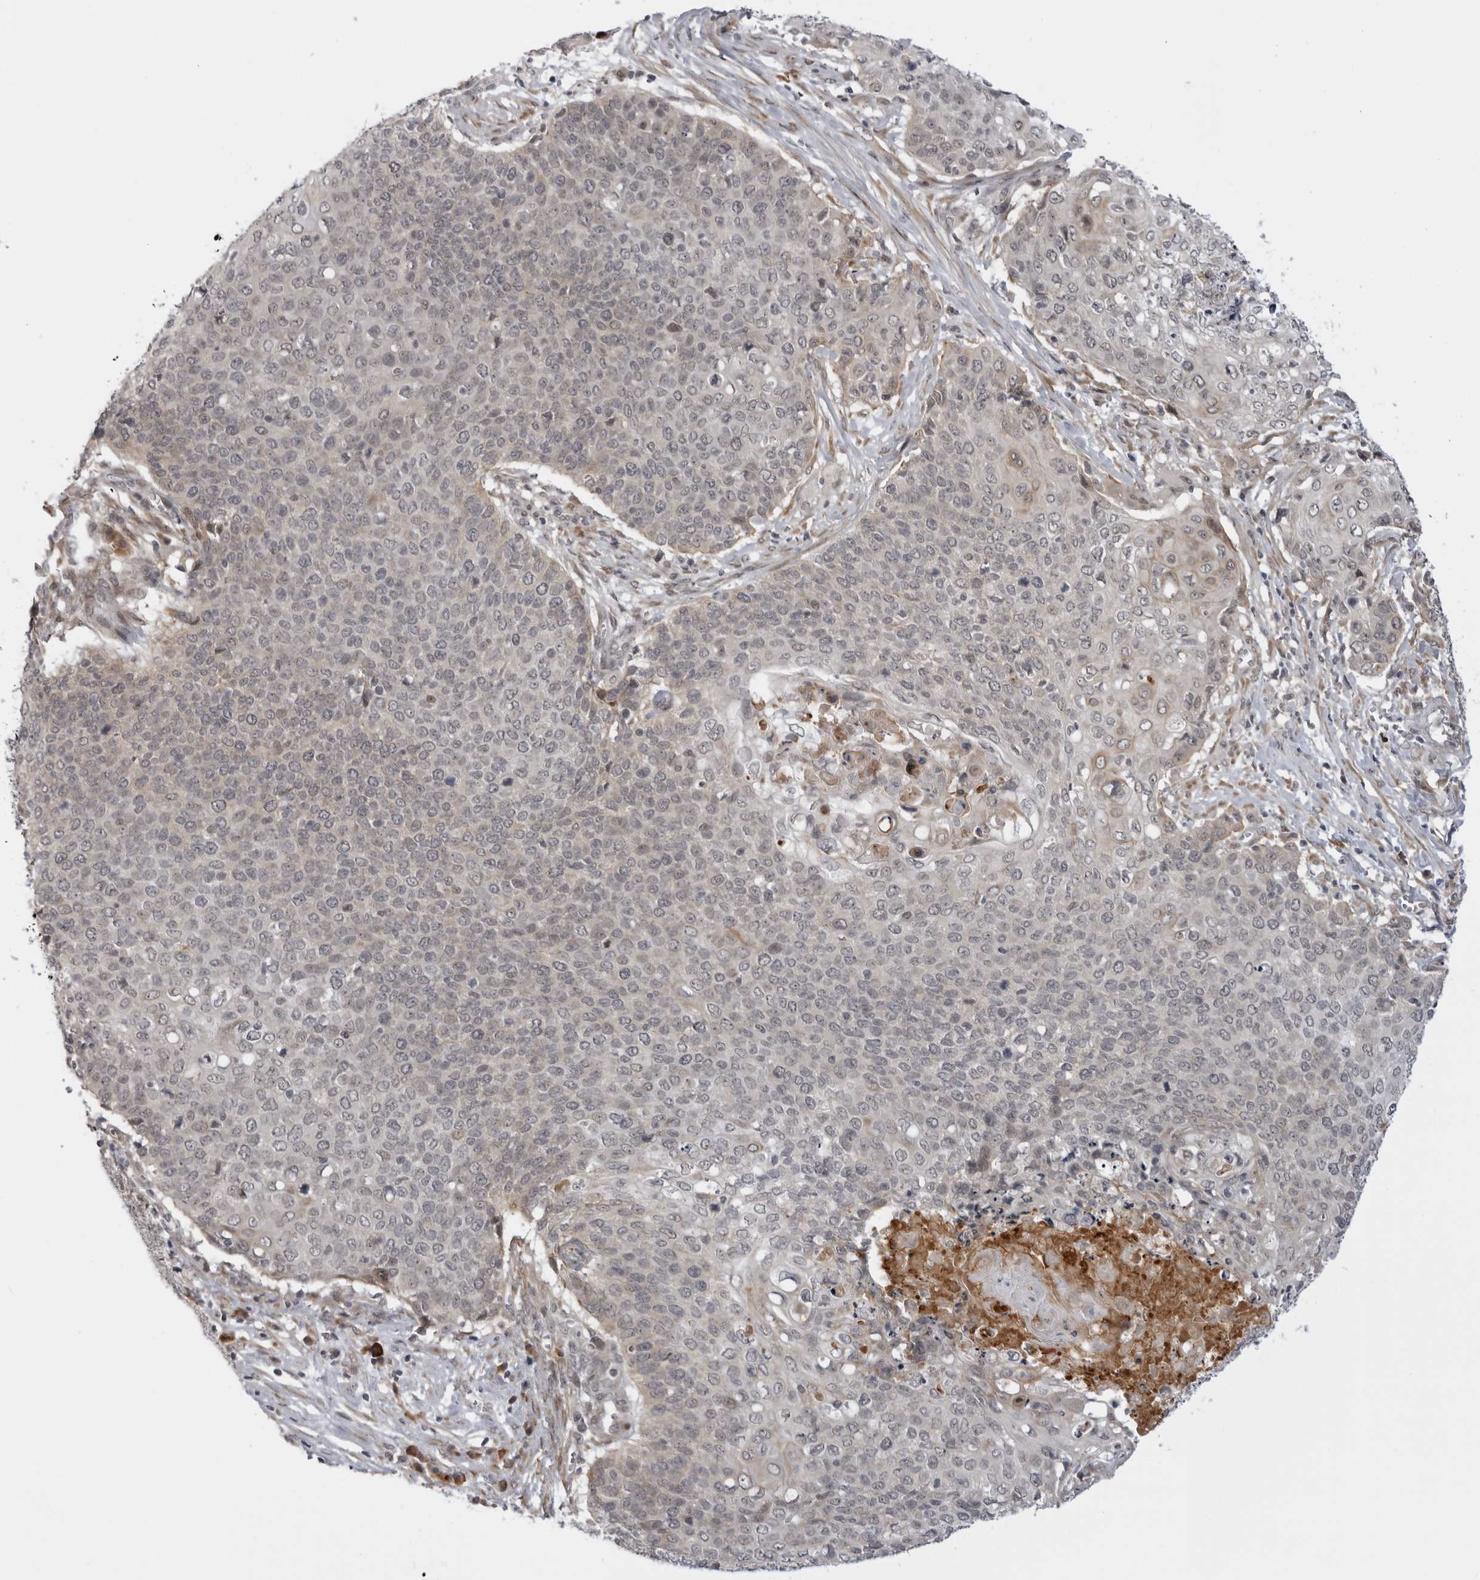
{"staining": {"intensity": "weak", "quantity": ">75%", "location": "nuclear"}, "tissue": "cervical cancer", "cell_type": "Tumor cells", "image_type": "cancer", "snomed": [{"axis": "morphology", "description": "Squamous cell carcinoma, NOS"}, {"axis": "topography", "description": "Cervix"}], "caption": "This photomicrograph reveals cervical cancer (squamous cell carcinoma) stained with immunohistochemistry (IHC) to label a protein in brown. The nuclear of tumor cells show weak positivity for the protein. Nuclei are counter-stained blue.", "gene": "ALPK2", "patient": {"sex": "female", "age": 39}}